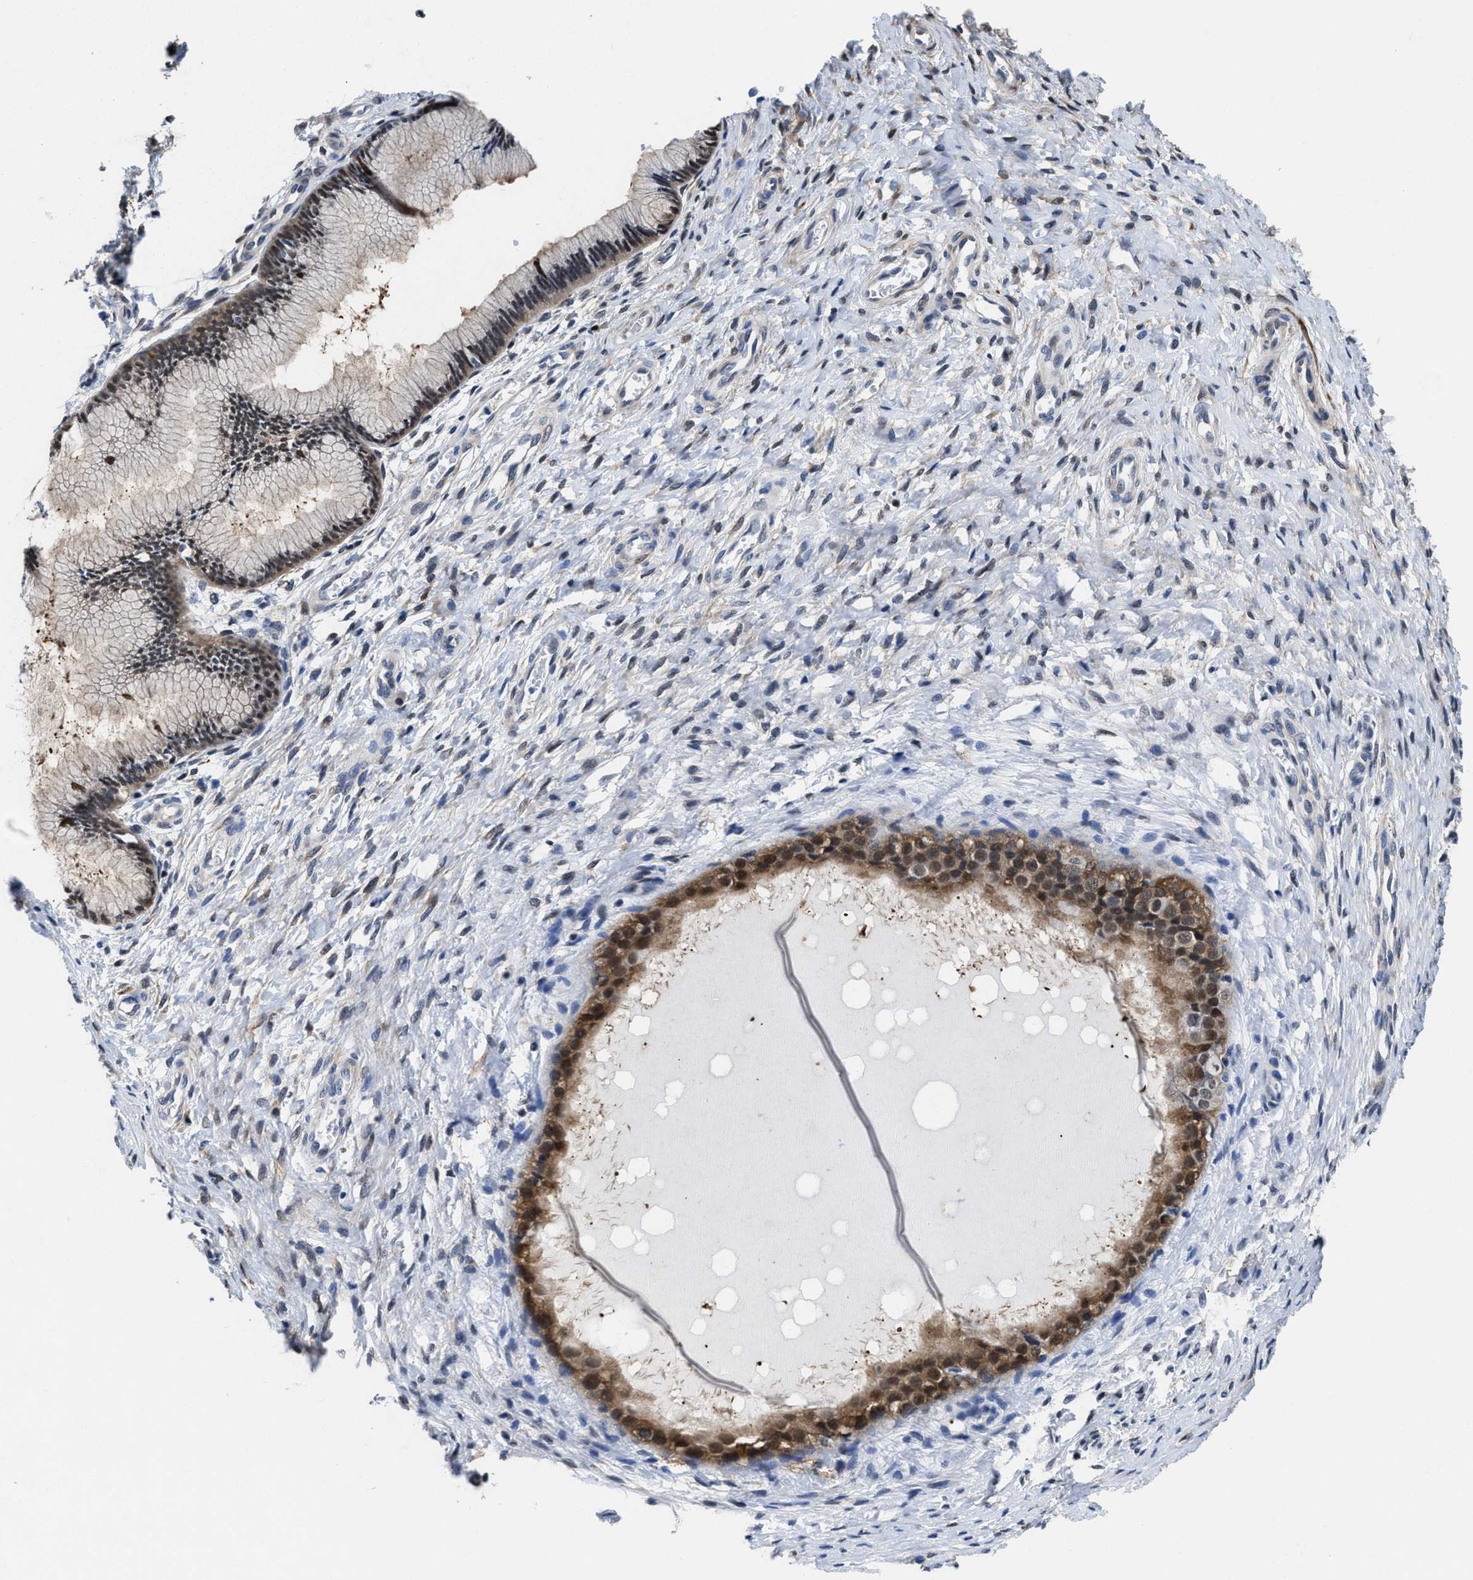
{"staining": {"intensity": "strong", "quantity": "25%-75%", "location": "cytoplasmic/membranous,nuclear"}, "tissue": "cervix", "cell_type": "Glandular cells", "image_type": "normal", "snomed": [{"axis": "morphology", "description": "Normal tissue, NOS"}, {"axis": "topography", "description": "Cervix"}], "caption": "About 25%-75% of glandular cells in unremarkable cervix reveal strong cytoplasmic/membranous,nuclear protein staining as visualized by brown immunohistochemical staining.", "gene": "KIF12", "patient": {"sex": "female", "age": 55}}